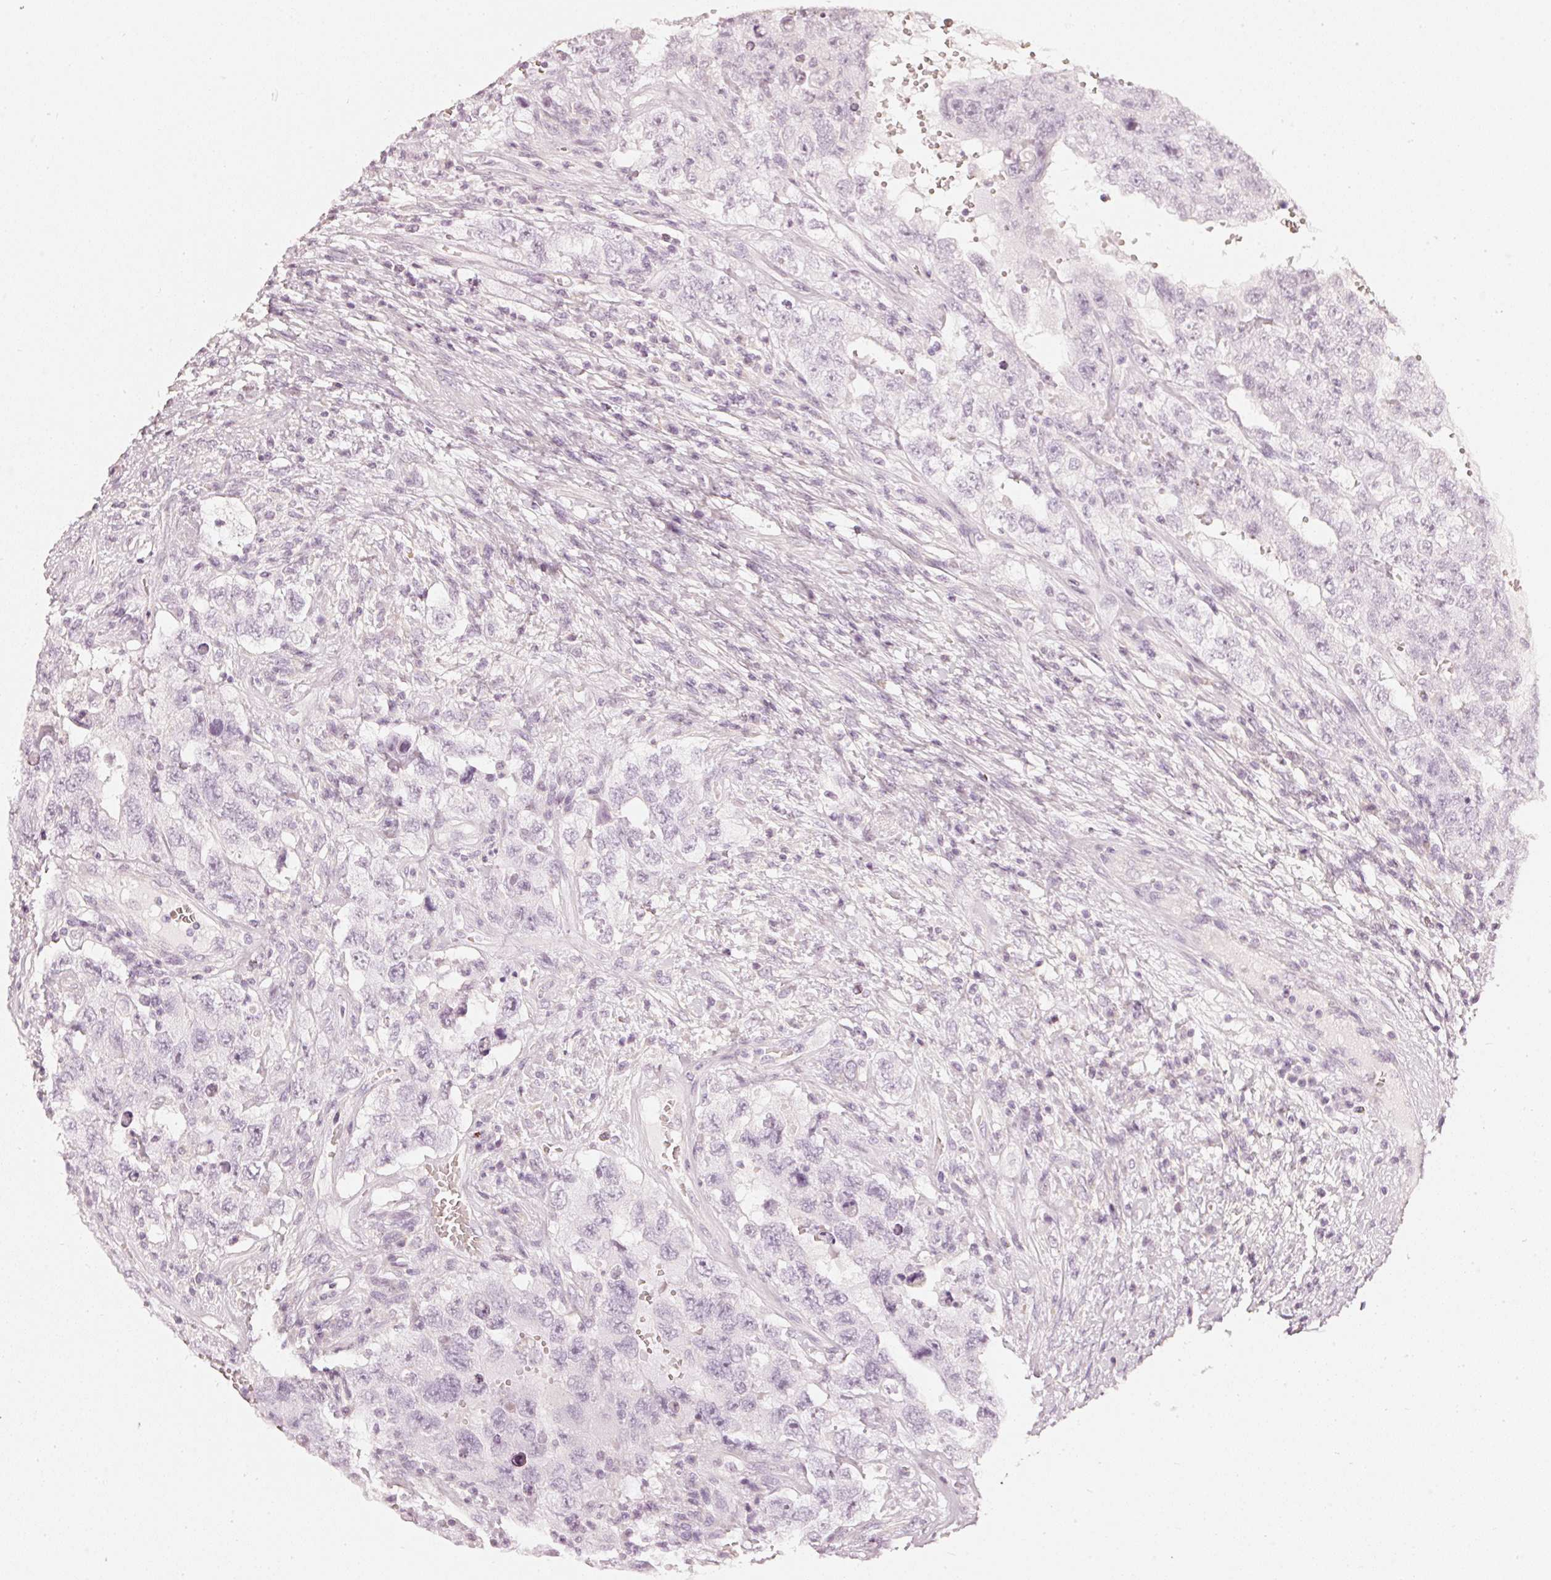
{"staining": {"intensity": "negative", "quantity": "none", "location": "none"}, "tissue": "testis cancer", "cell_type": "Tumor cells", "image_type": "cancer", "snomed": [{"axis": "morphology", "description": "Carcinoma, Embryonal, NOS"}, {"axis": "topography", "description": "Testis"}], "caption": "High power microscopy image of an immunohistochemistry image of embryonal carcinoma (testis), revealing no significant positivity in tumor cells.", "gene": "CNP", "patient": {"sex": "male", "age": 26}}